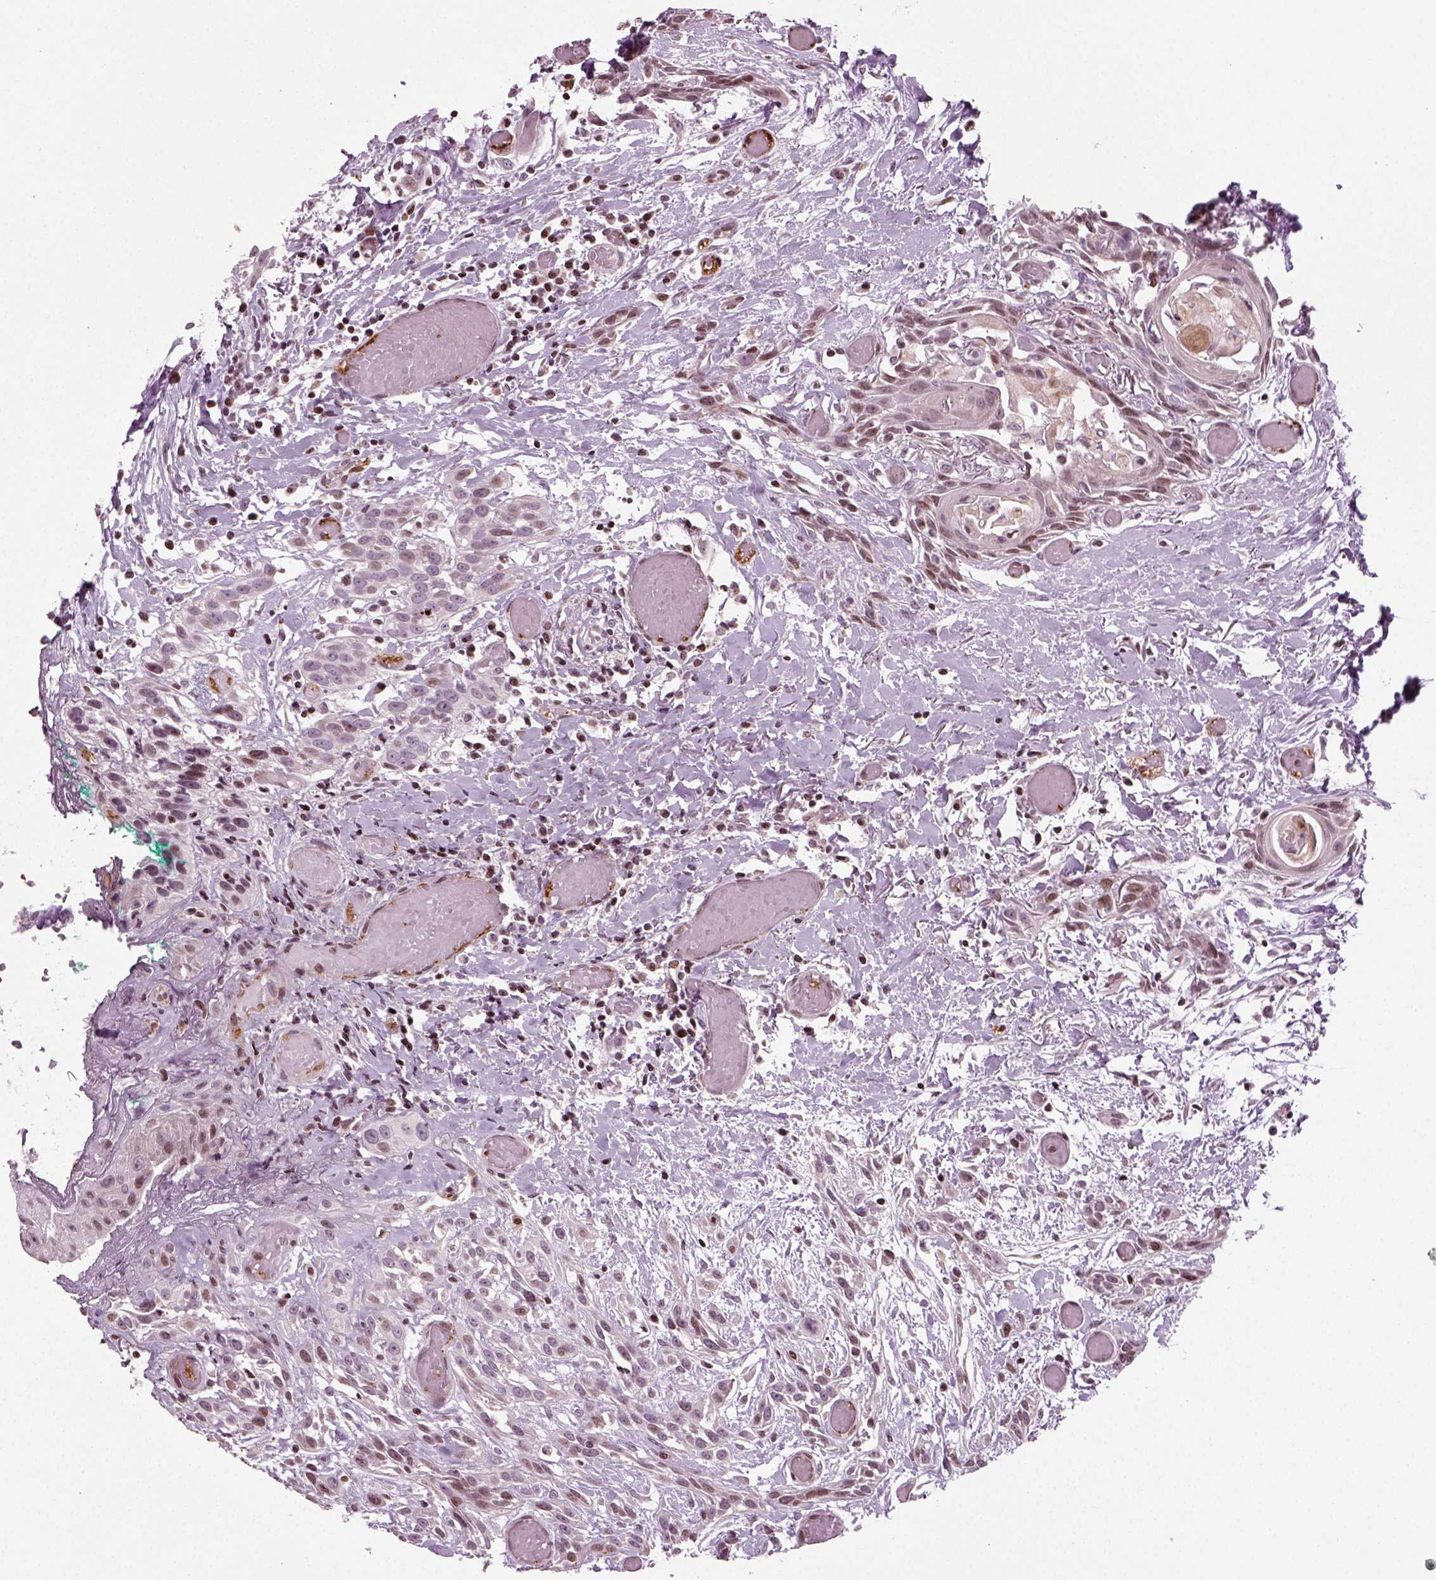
{"staining": {"intensity": "negative", "quantity": "none", "location": "none"}, "tissue": "head and neck cancer", "cell_type": "Tumor cells", "image_type": "cancer", "snomed": [{"axis": "morphology", "description": "Normal tissue, NOS"}, {"axis": "morphology", "description": "Squamous cell carcinoma, NOS"}, {"axis": "topography", "description": "Oral tissue"}, {"axis": "topography", "description": "Salivary gland"}, {"axis": "topography", "description": "Head-Neck"}], "caption": "An image of human head and neck cancer (squamous cell carcinoma) is negative for staining in tumor cells. (Brightfield microscopy of DAB (3,3'-diaminobenzidine) immunohistochemistry at high magnification).", "gene": "HEYL", "patient": {"sex": "female", "age": 62}}